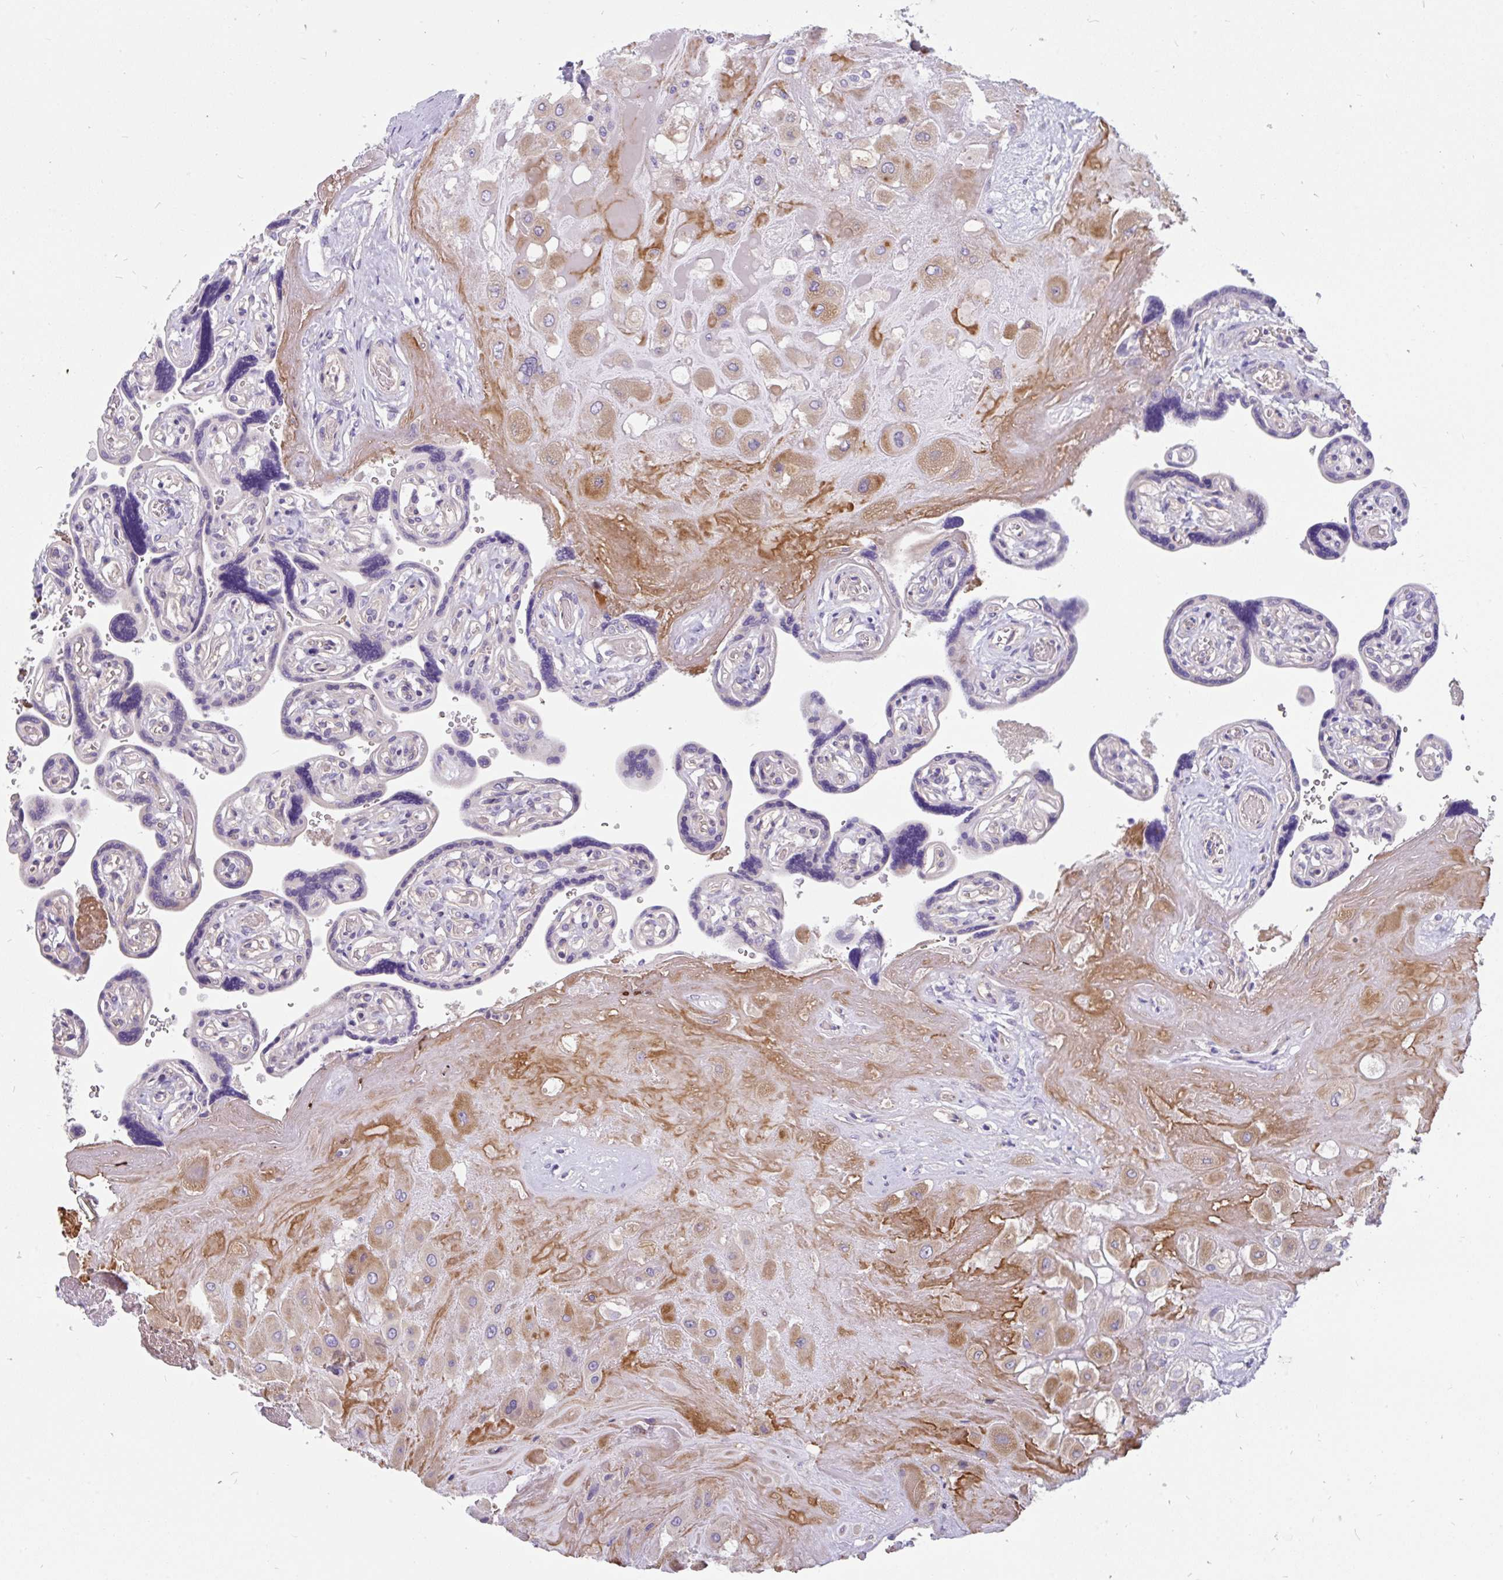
{"staining": {"intensity": "moderate", "quantity": ">75%", "location": "cytoplasmic/membranous"}, "tissue": "placenta", "cell_type": "Decidual cells", "image_type": "normal", "snomed": [{"axis": "morphology", "description": "Normal tissue, NOS"}, {"axis": "topography", "description": "Placenta"}], "caption": "A brown stain labels moderate cytoplasmic/membranous expression of a protein in decidual cells of benign placenta.", "gene": "LRRC26", "patient": {"sex": "female", "age": 32}}